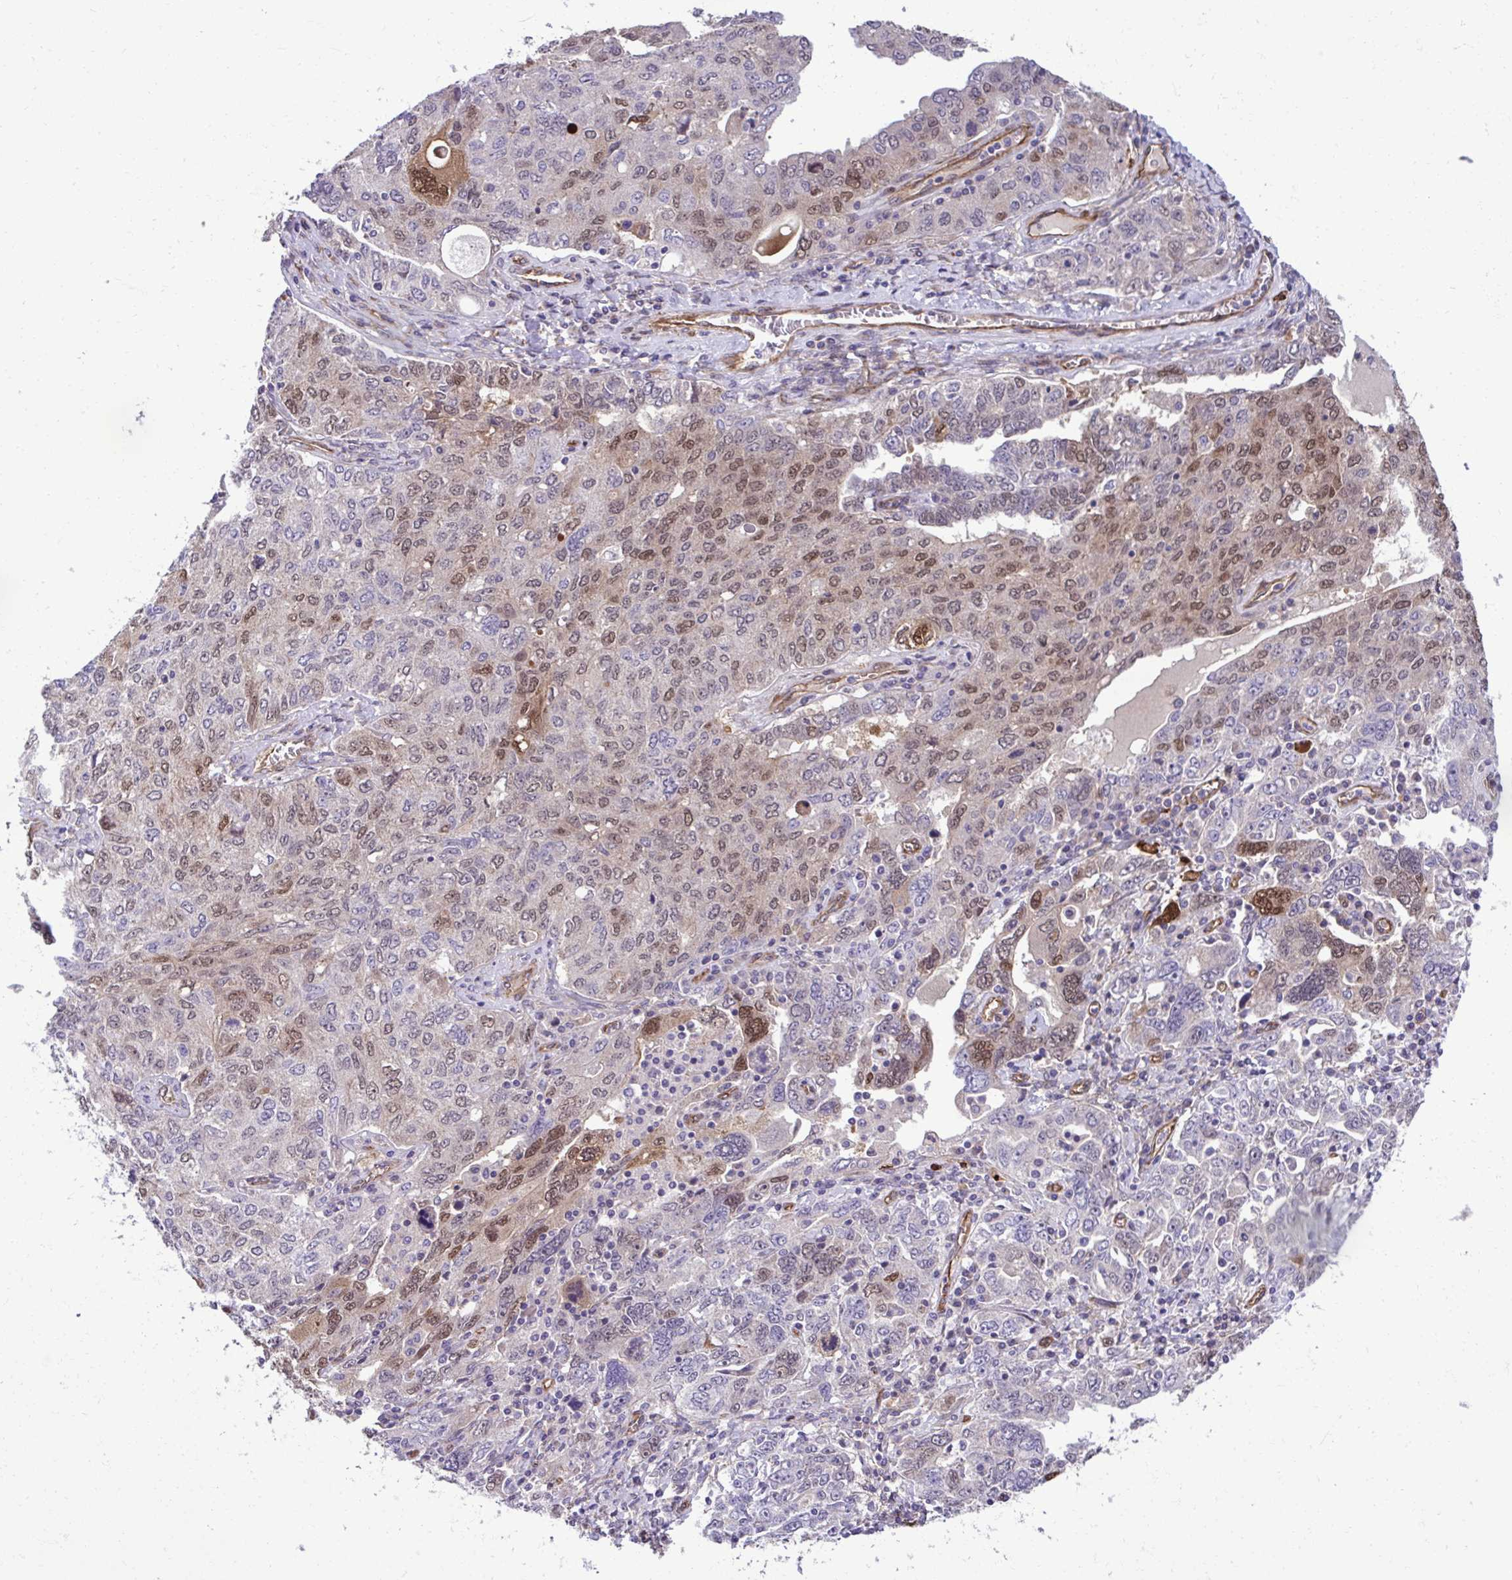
{"staining": {"intensity": "moderate", "quantity": "25%-75%", "location": "nuclear"}, "tissue": "ovarian cancer", "cell_type": "Tumor cells", "image_type": "cancer", "snomed": [{"axis": "morphology", "description": "Carcinoma, endometroid"}, {"axis": "topography", "description": "Ovary"}], "caption": "Protein staining by IHC demonstrates moderate nuclear staining in approximately 25%-75% of tumor cells in ovarian endometroid carcinoma.", "gene": "TRIM52", "patient": {"sex": "female", "age": 62}}